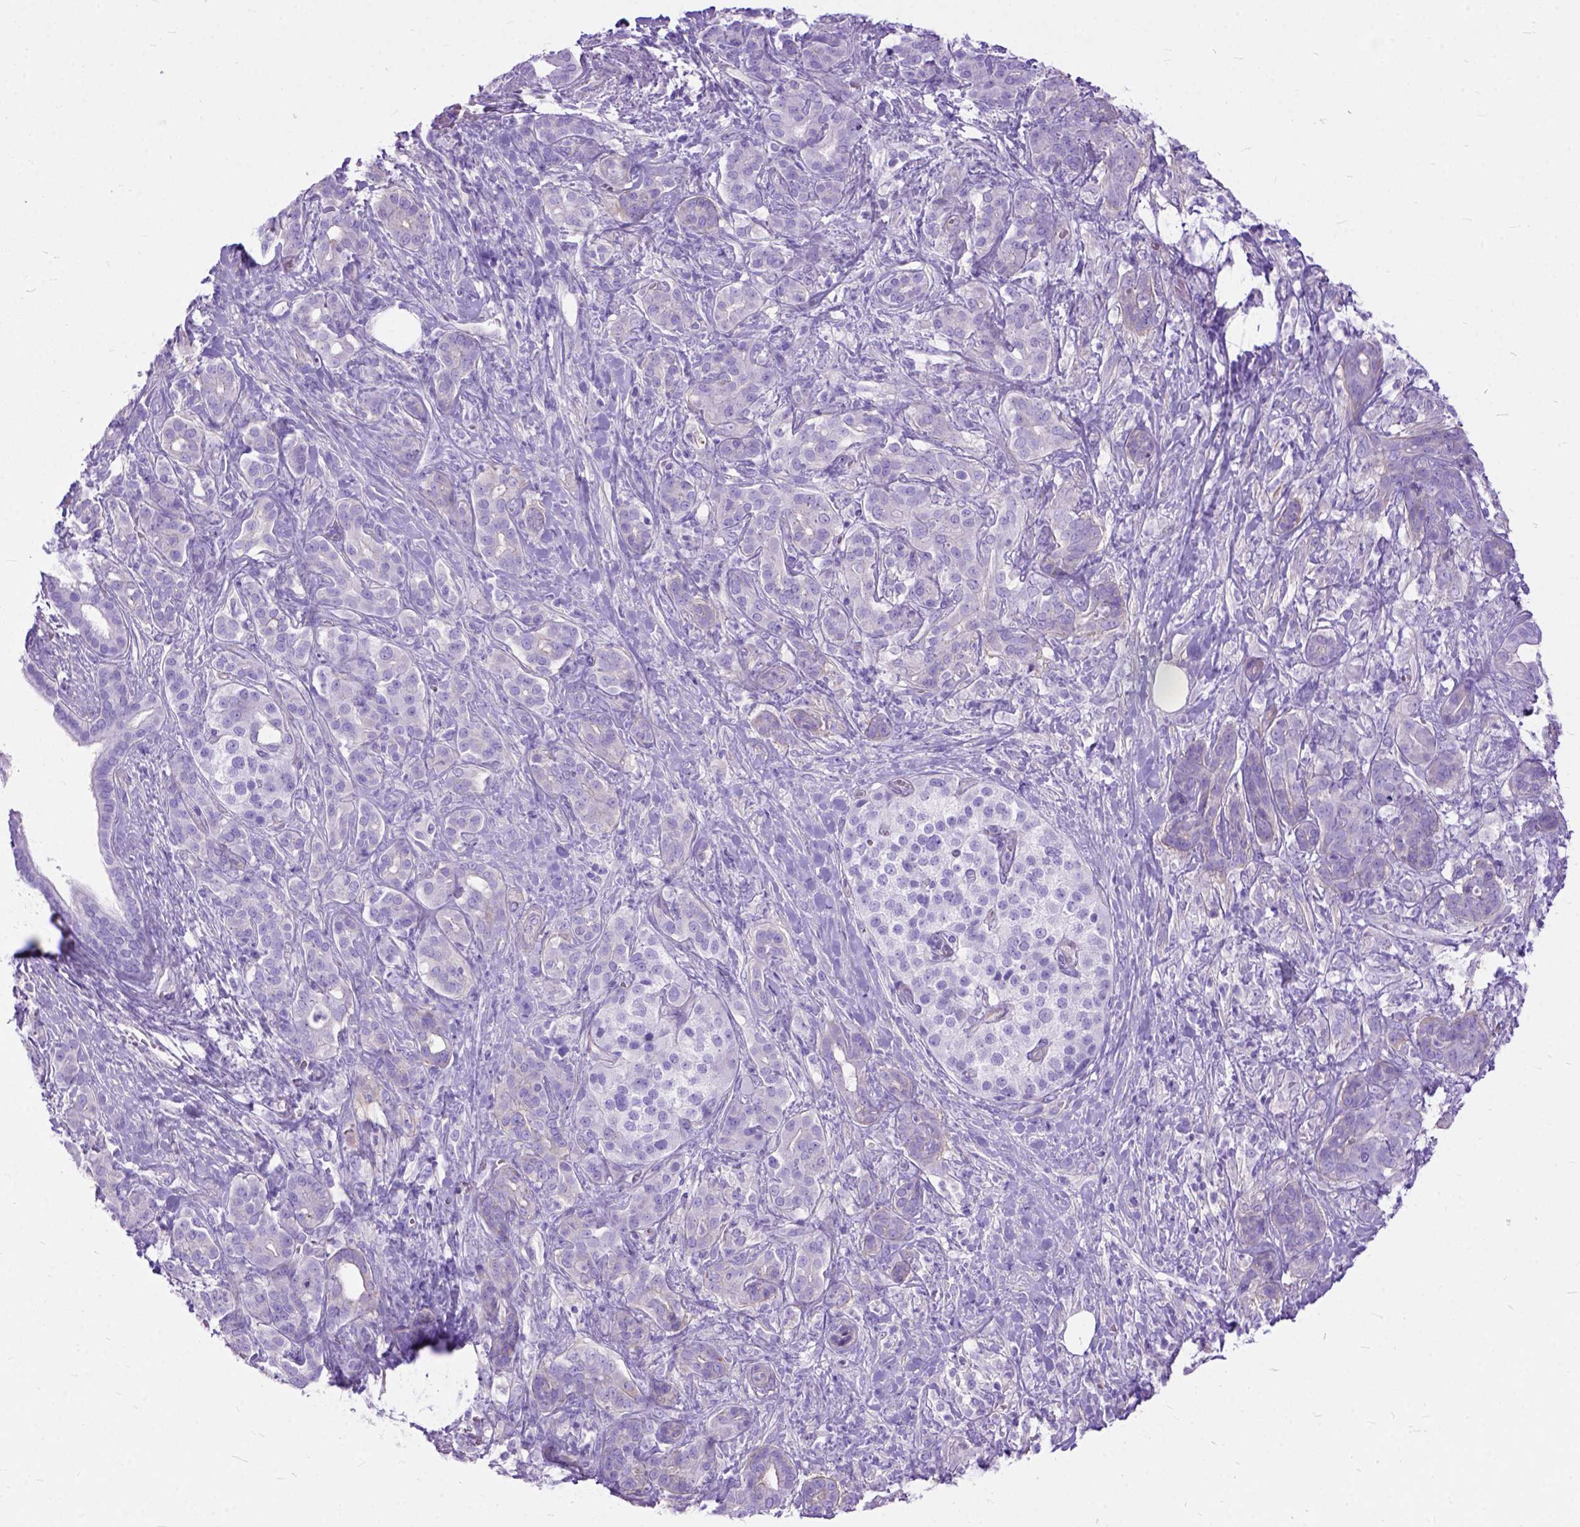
{"staining": {"intensity": "negative", "quantity": "none", "location": "none"}, "tissue": "pancreatic cancer", "cell_type": "Tumor cells", "image_type": "cancer", "snomed": [{"axis": "morphology", "description": "Normal tissue, NOS"}, {"axis": "morphology", "description": "Inflammation, NOS"}, {"axis": "morphology", "description": "Adenocarcinoma, NOS"}, {"axis": "topography", "description": "Pancreas"}], "caption": "There is no significant positivity in tumor cells of pancreatic adenocarcinoma.", "gene": "ARL9", "patient": {"sex": "male", "age": 57}}